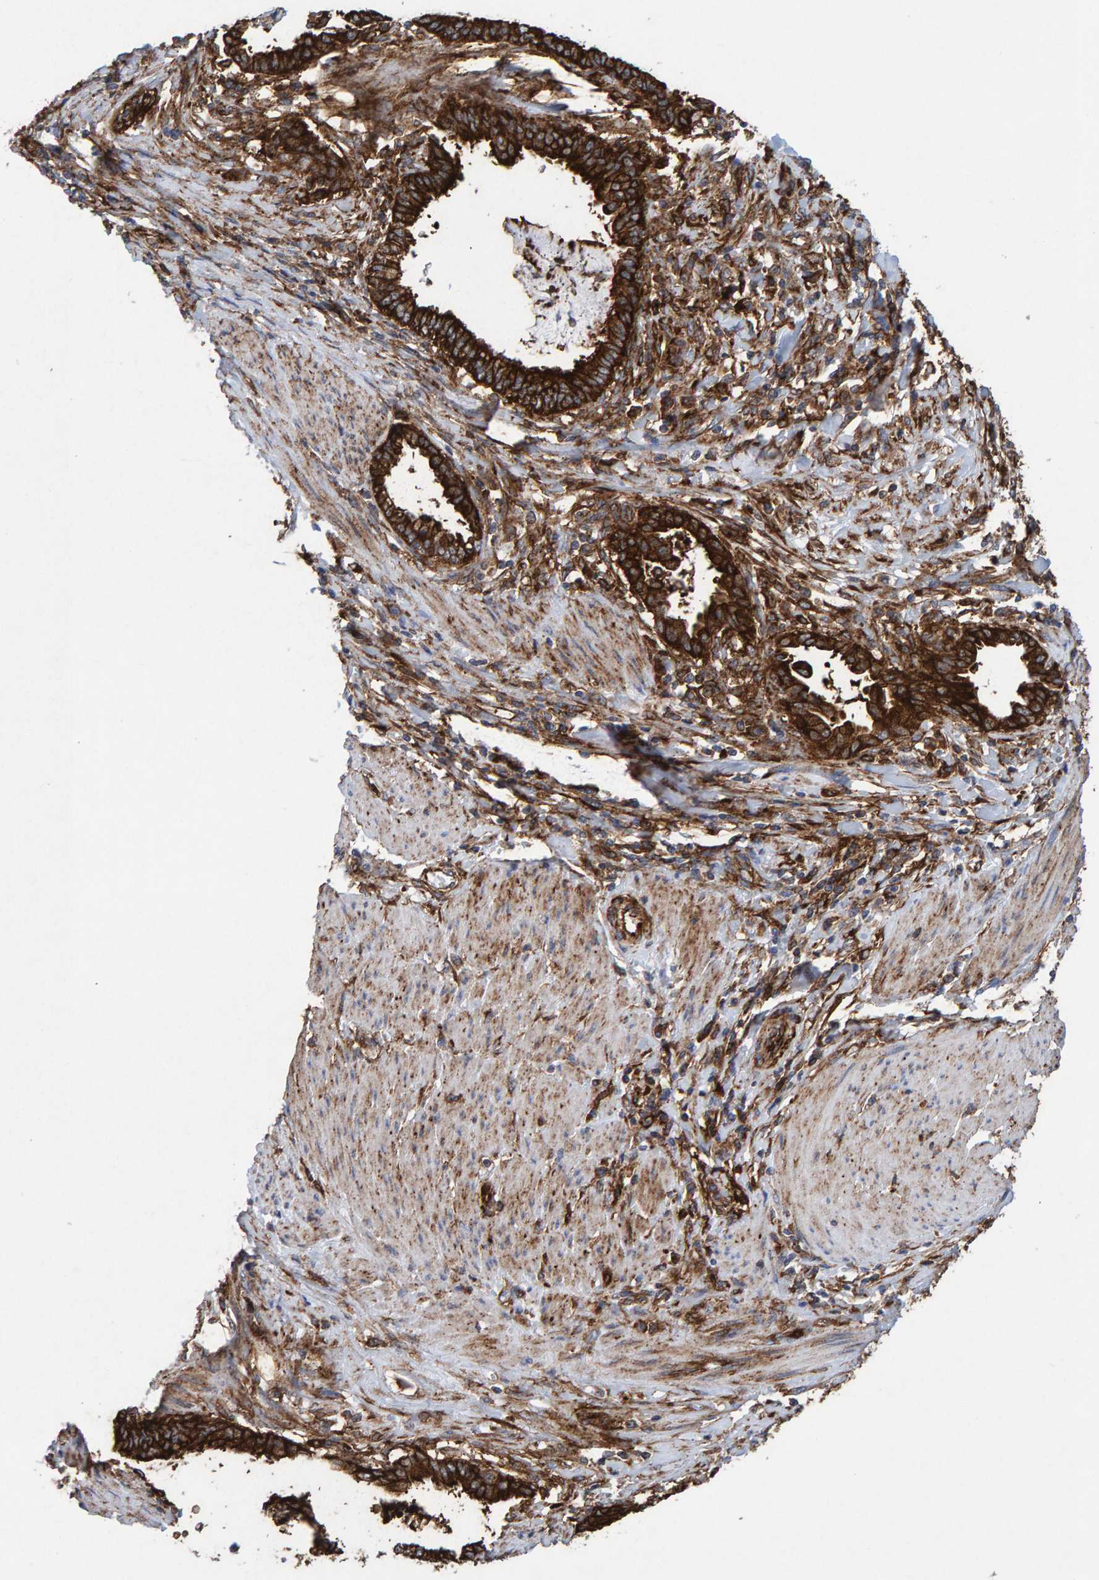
{"staining": {"intensity": "strong", "quantity": ">75%", "location": "cytoplasmic/membranous"}, "tissue": "pancreatic cancer", "cell_type": "Tumor cells", "image_type": "cancer", "snomed": [{"axis": "morphology", "description": "Adenocarcinoma, NOS"}, {"axis": "topography", "description": "Pancreas"}], "caption": "The image shows a brown stain indicating the presence of a protein in the cytoplasmic/membranous of tumor cells in pancreatic cancer.", "gene": "MVP", "patient": {"sex": "female", "age": 64}}